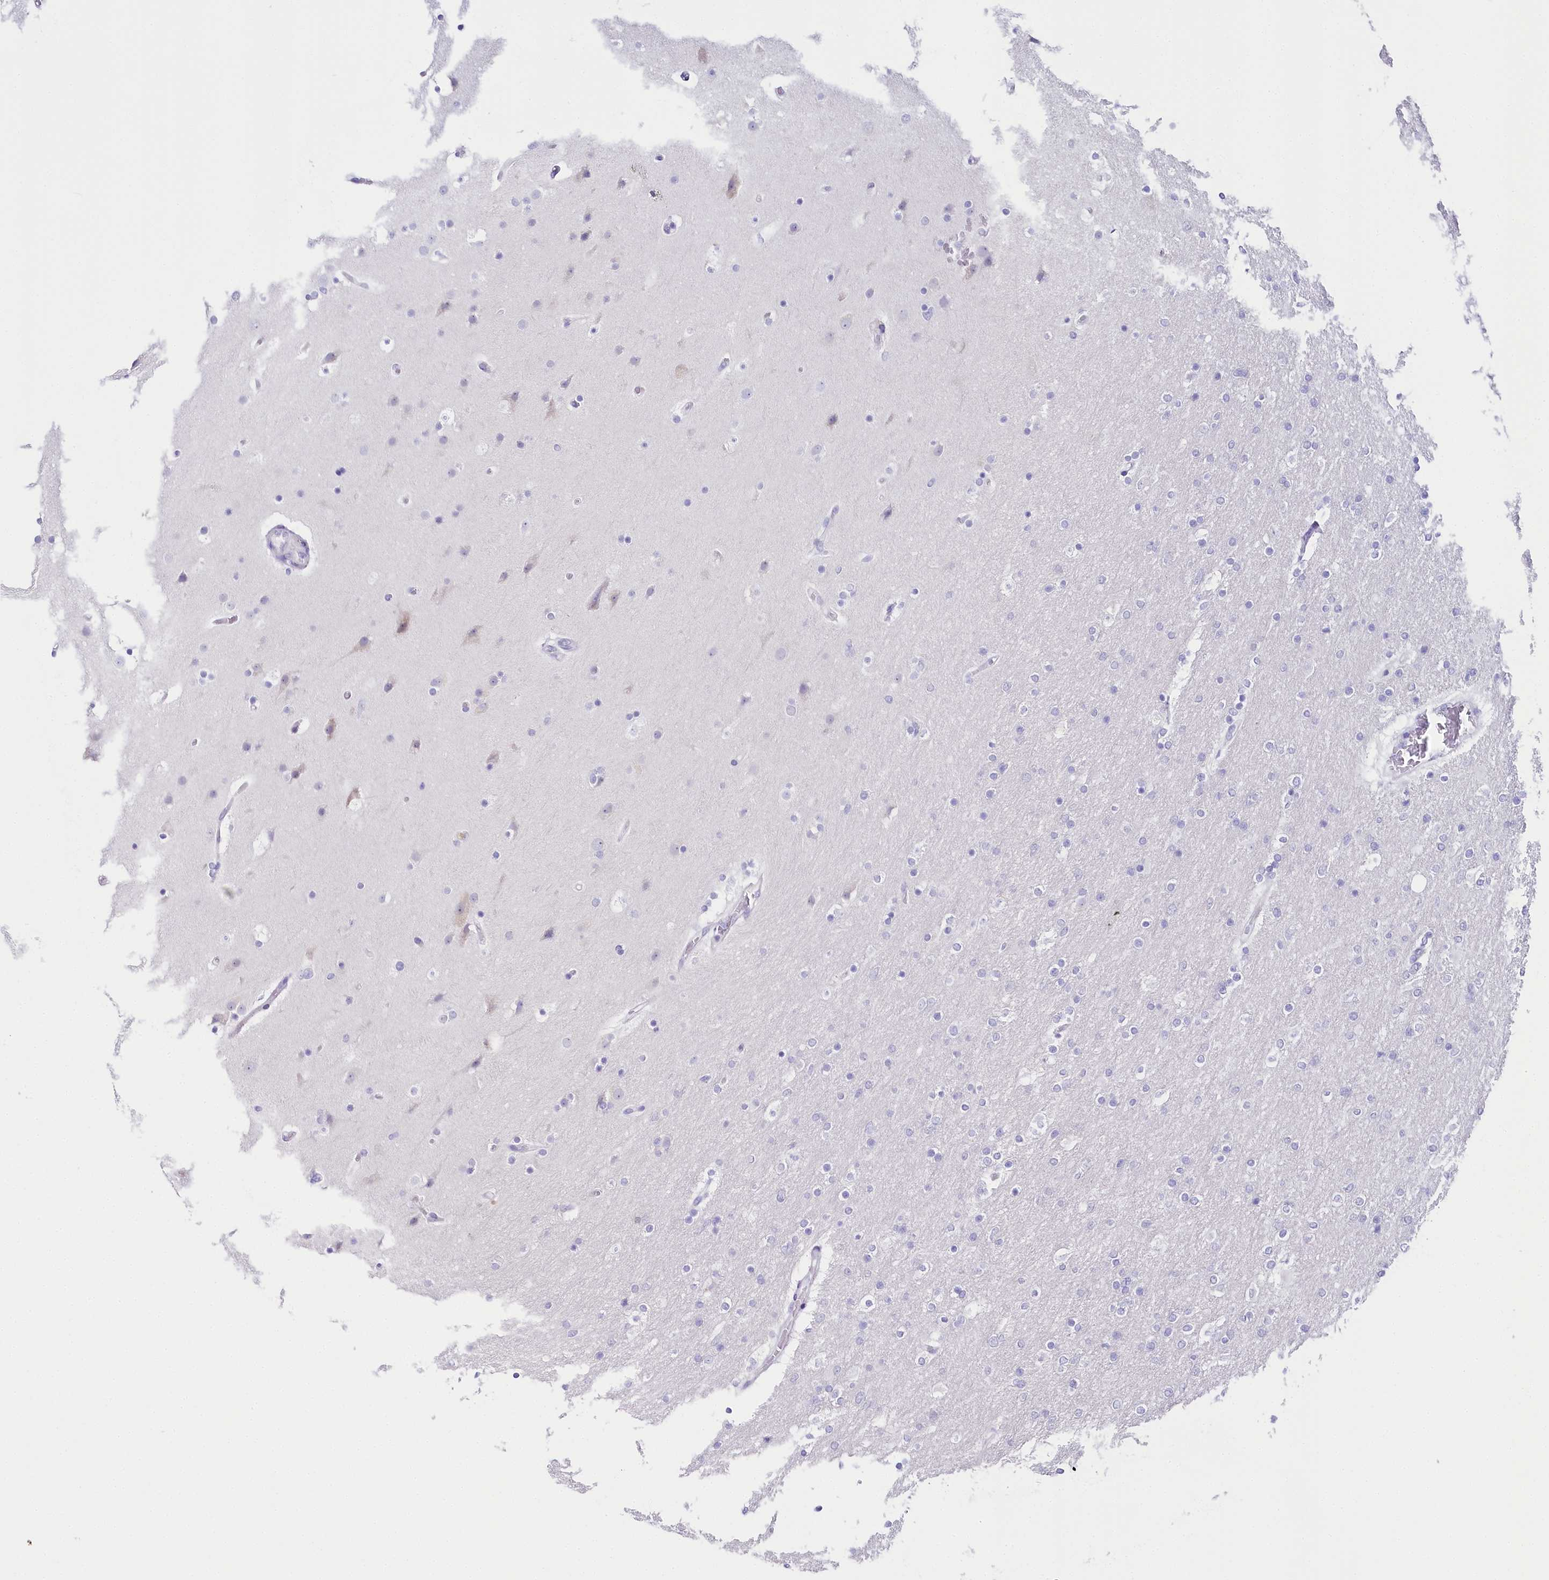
{"staining": {"intensity": "negative", "quantity": "none", "location": "none"}, "tissue": "glioma", "cell_type": "Tumor cells", "image_type": "cancer", "snomed": [{"axis": "morphology", "description": "Glioma, malignant, High grade"}, {"axis": "topography", "description": "Cerebral cortex"}], "caption": "A photomicrograph of human glioma is negative for staining in tumor cells. Brightfield microscopy of immunohistochemistry stained with DAB (brown) and hematoxylin (blue), captured at high magnification.", "gene": "CSN3", "patient": {"sex": "female", "age": 36}}